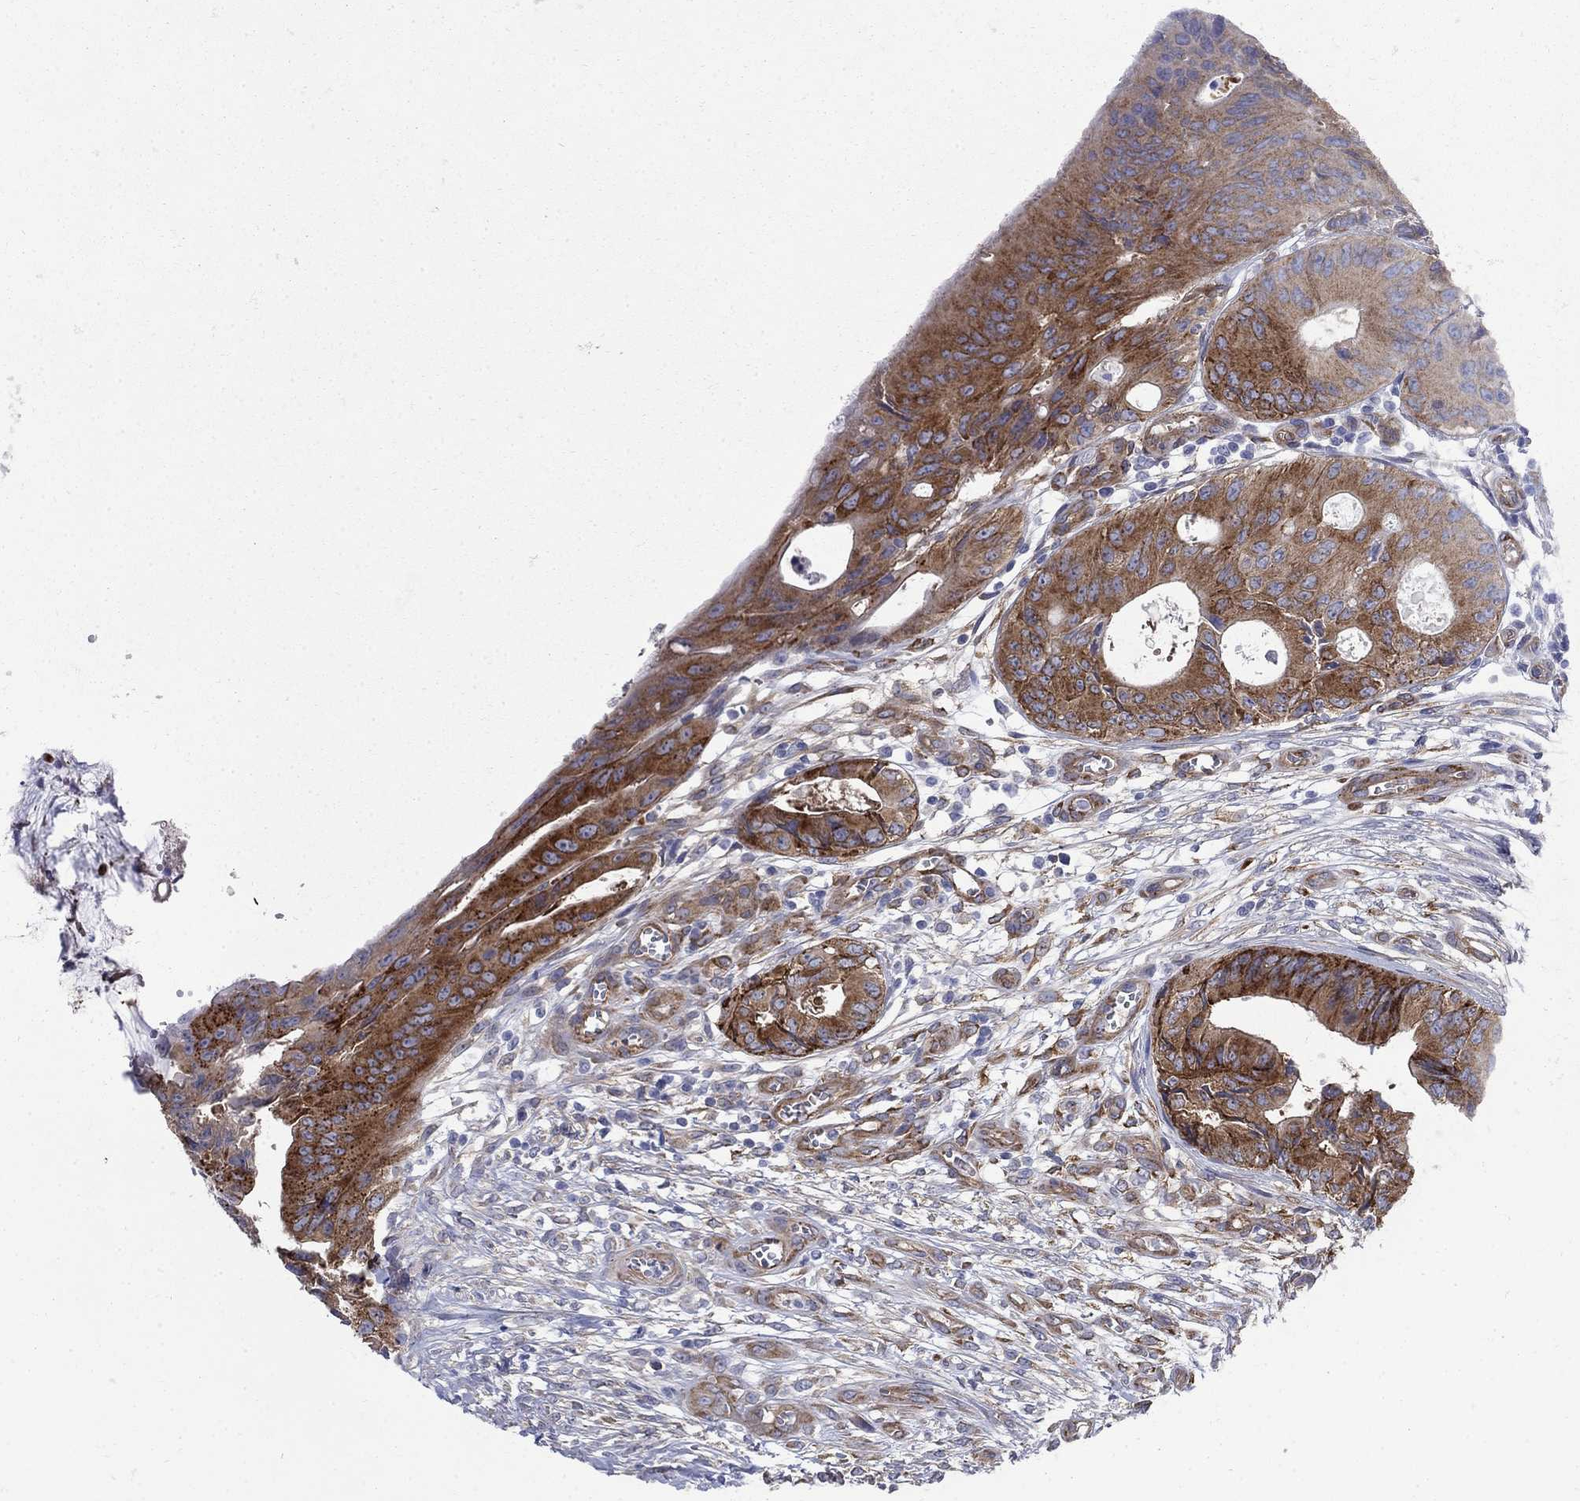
{"staining": {"intensity": "strong", "quantity": ">75%", "location": "cytoplasmic/membranous"}, "tissue": "colorectal cancer", "cell_type": "Tumor cells", "image_type": "cancer", "snomed": [{"axis": "morphology", "description": "Normal tissue, NOS"}, {"axis": "morphology", "description": "Adenocarcinoma, NOS"}, {"axis": "topography", "description": "Colon"}], "caption": "Protein expression analysis of colorectal cancer (adenocarcinoma) exhibits strong cytoplasmic/membranous positivity in about >75% of tumor cells.", "gene": "SEPTIN8", "patient": {"sex": "male", "age": 65}}